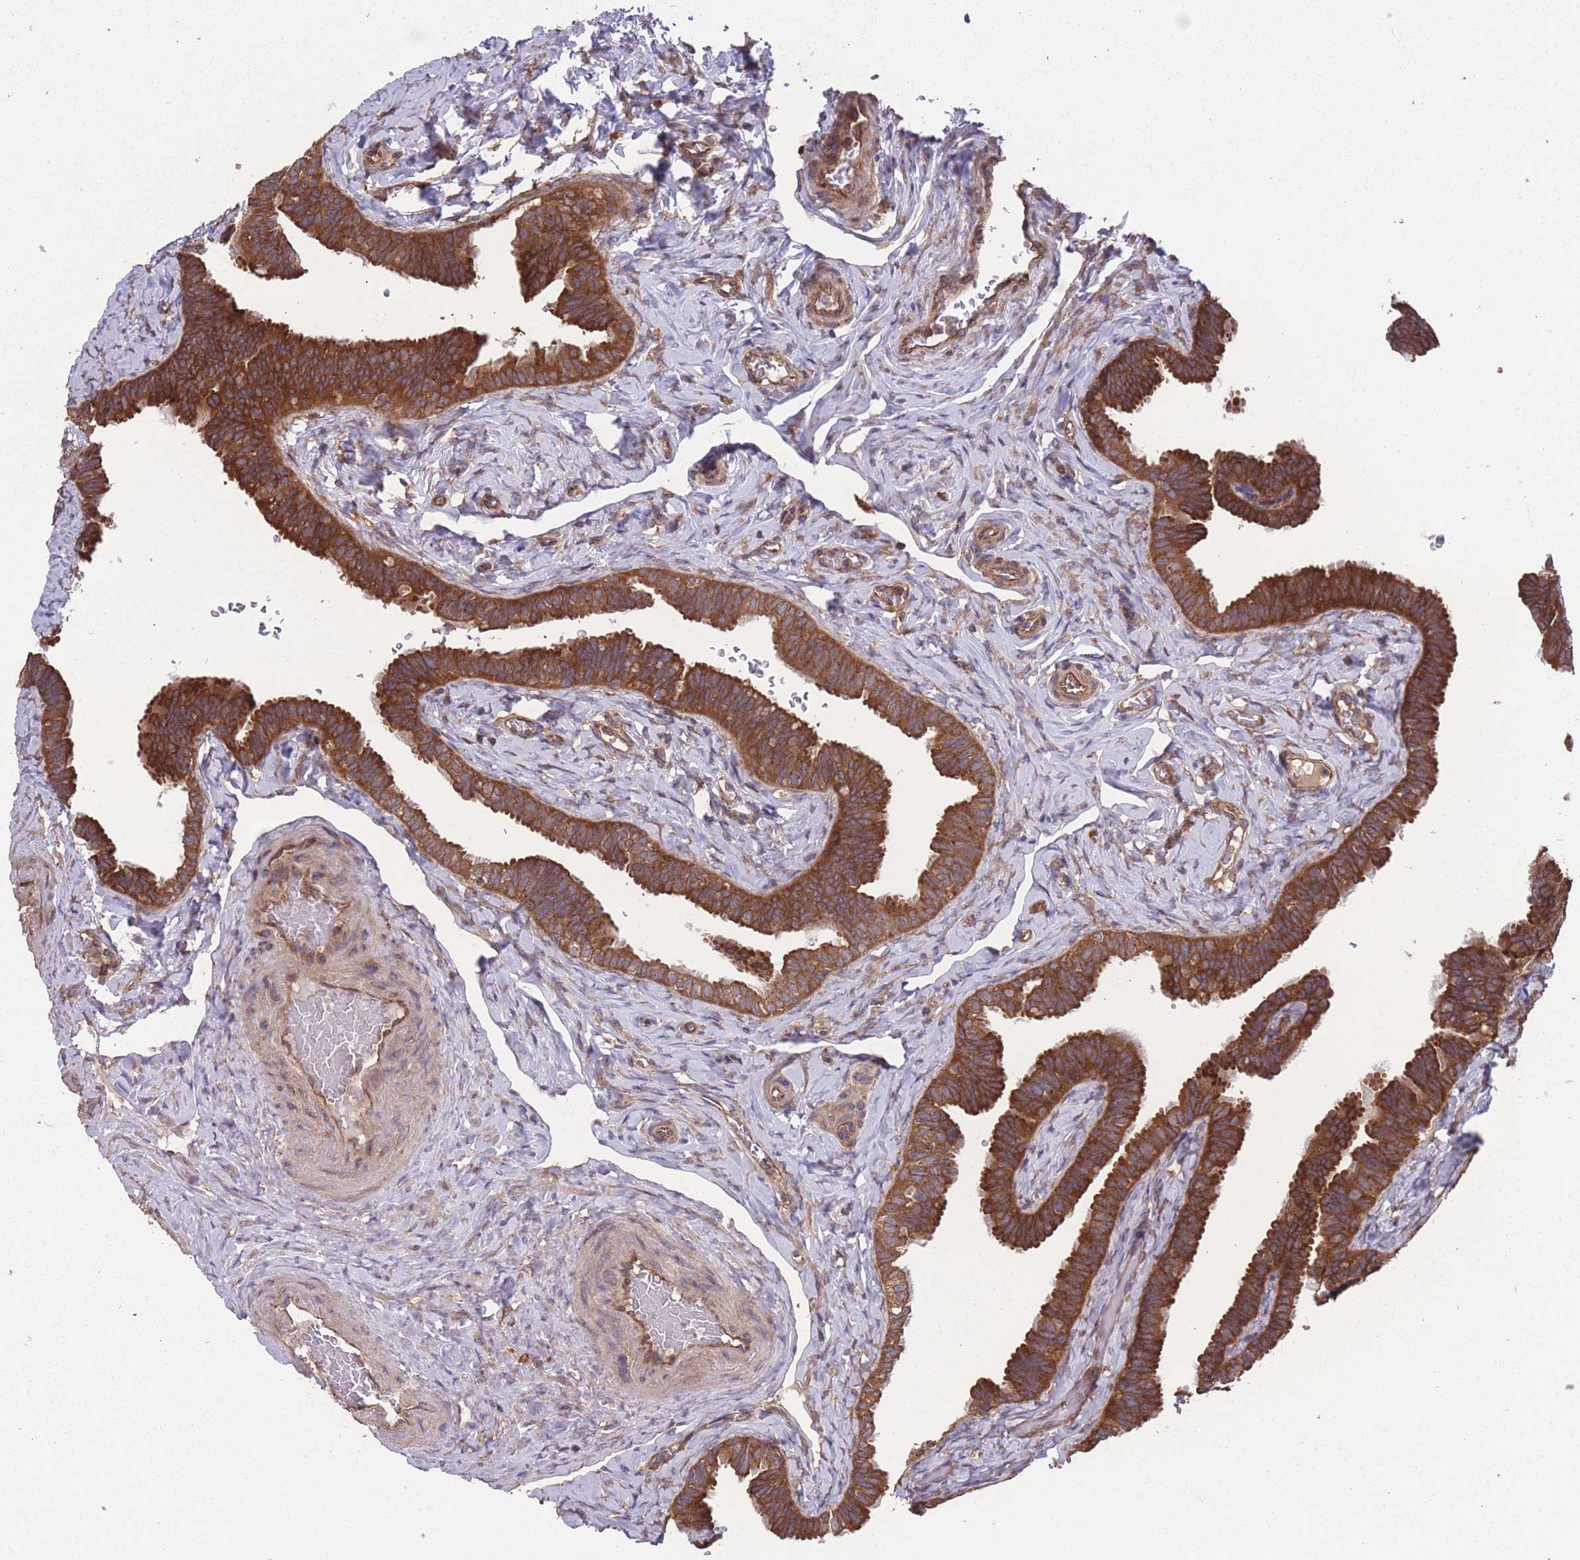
{"staining": {"intensity": "strong", "quantity": ">75%", "location": "cytoplasmic/membranous"}, "tissue": "fallopian tube", "cell_type": "Glandular cells", "image_type": "normal", "snomed": [{"axis": "morphology", "description": "Normal tissue, NOS"}, {"axis": "topography", "description": "Fallopian tube"}], "caption": "The photomicrograph exhibits immunohistochemical staining of unremarkable fallopian tube. There is strong cytoplasmic/membranous staining is appreciated in about >75% of glandular cells.", "gene": "ZPR1", "patient": {"sex": "female", "age": 39}}